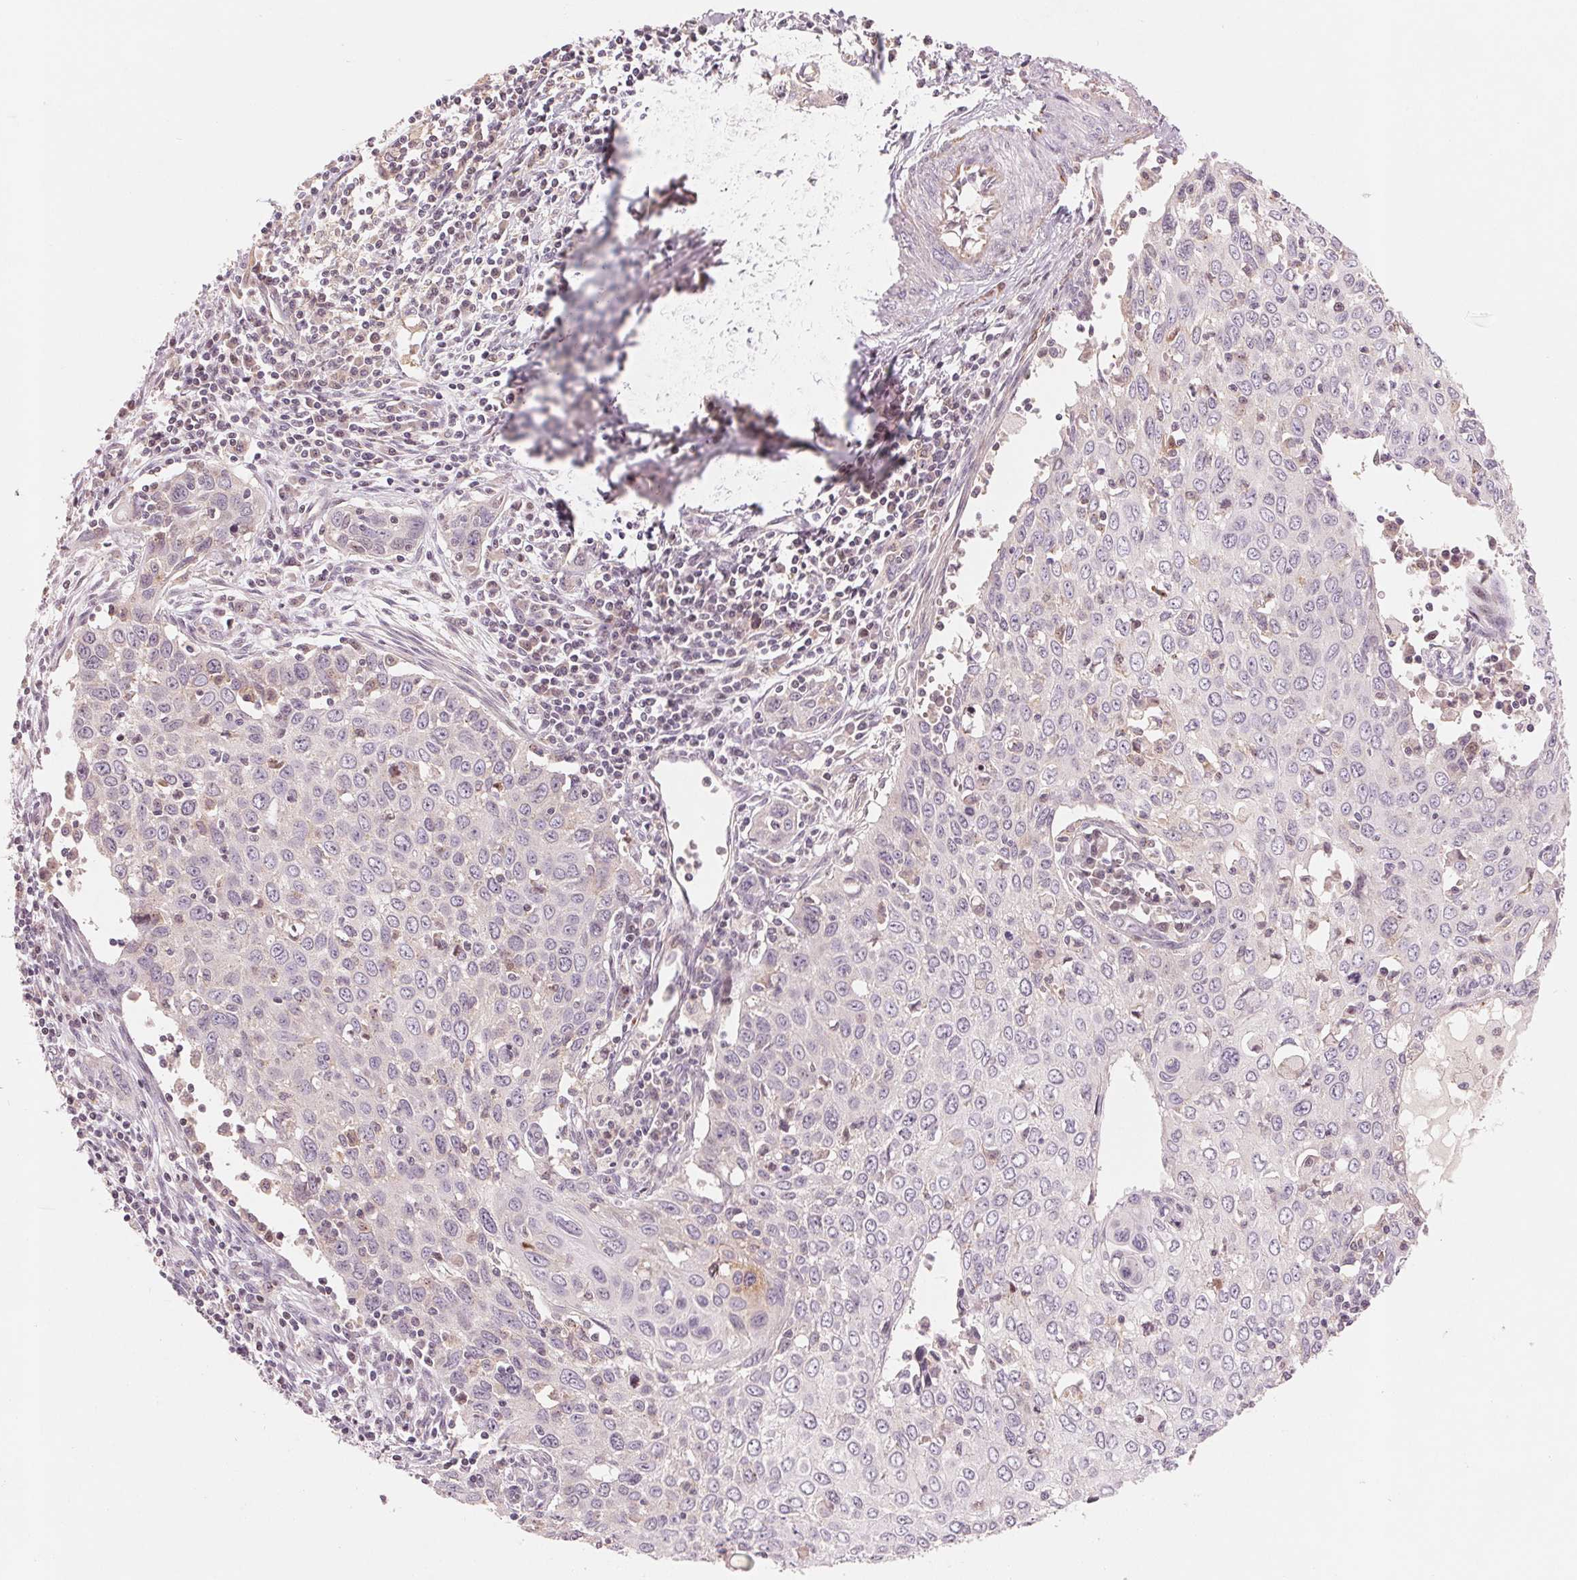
{"staining": {"intensity": "negative", "quantity": "none", "location": "none"}, "tissue": "cervical cancer", "cell_type": "Tumor cells", "image_type": "cancer", "snomed": [{"axis": "morphology", "description": "Squamous cell carcinoma, NOS"}, {"axis": "topography", "description": "Cervix"}], "caption": "Immunohistochemistry (IHC) photomicrograph of human squamous cell carcinoma (cervical) stained for a protein (brown), which displays no positivity in tumor cells.", "gene": "SLC17A4", "patient": {"sex": "female", "age": 38}}